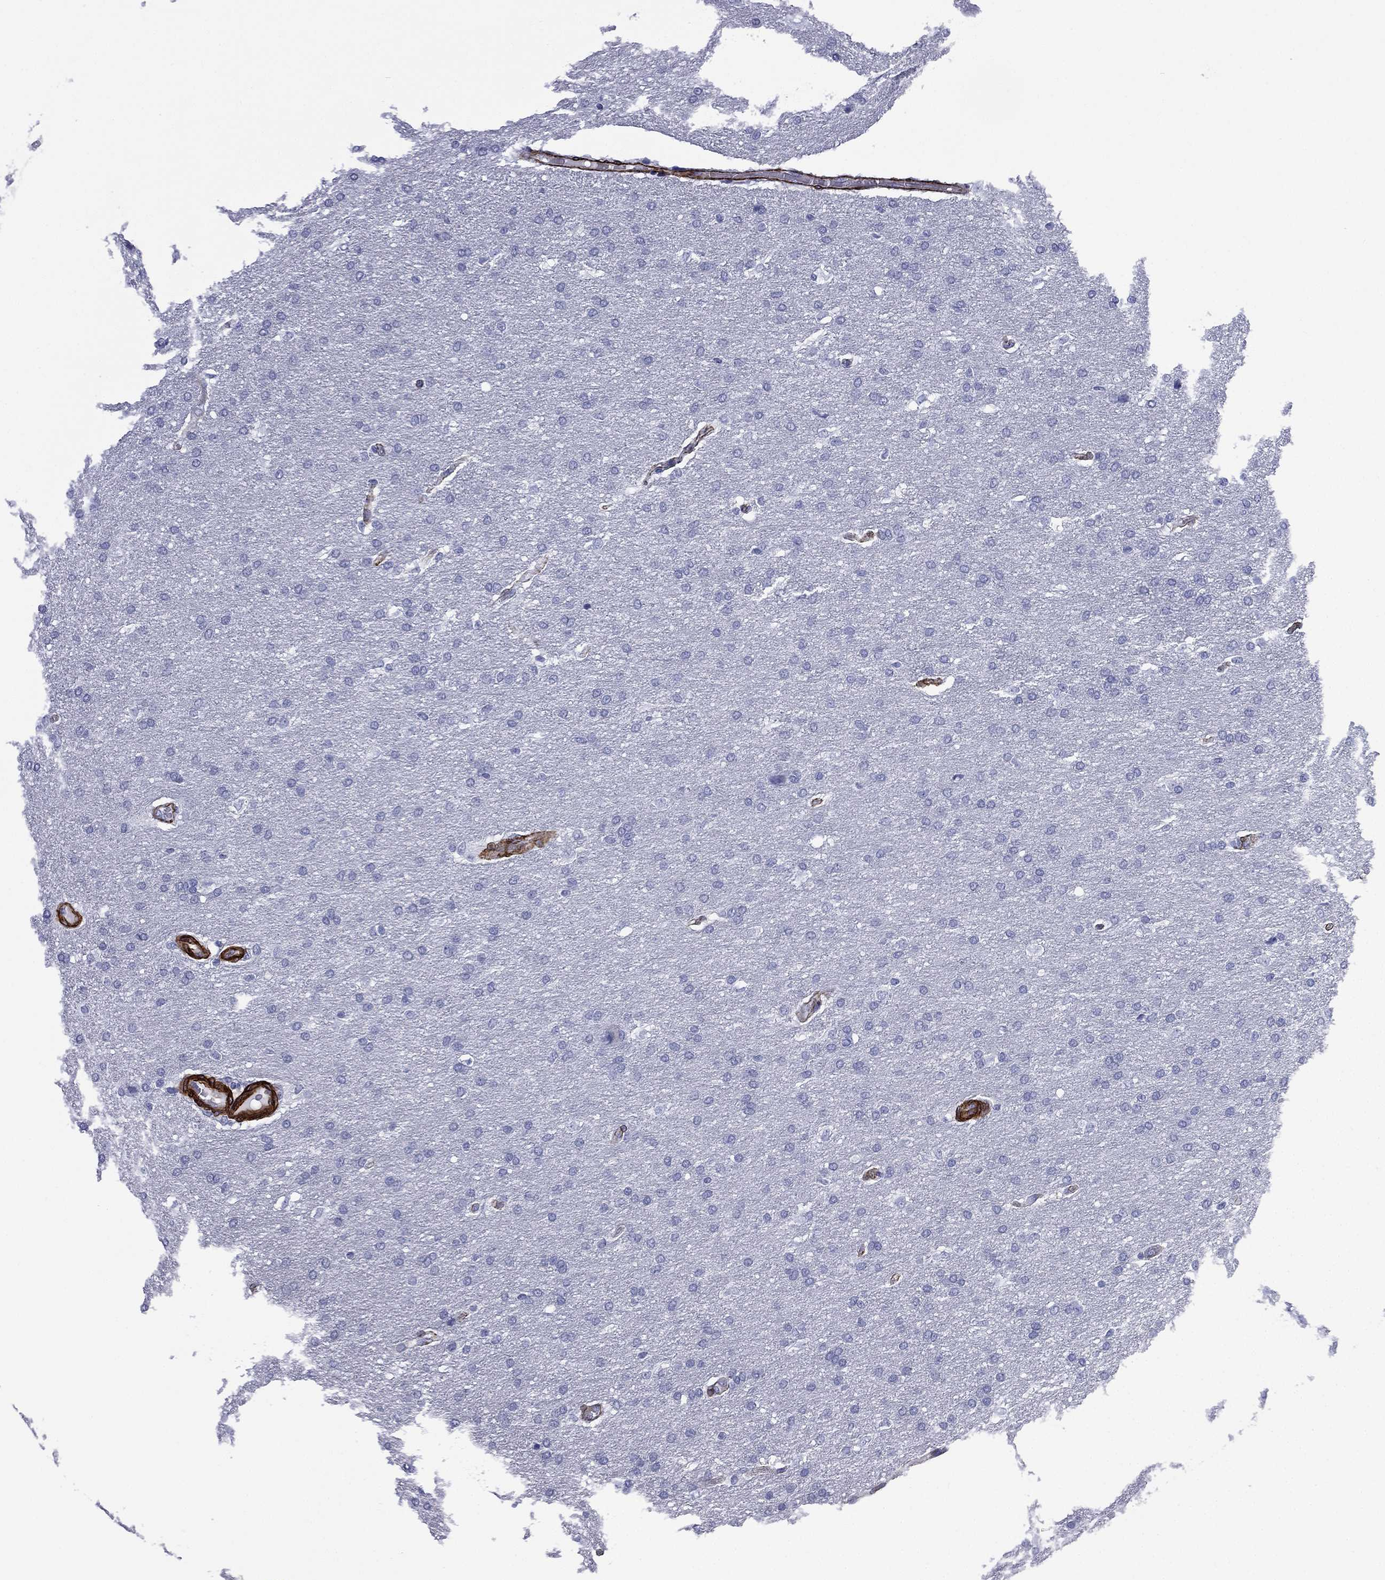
{"staining": {"intensity": "negative", "quantity": "none", "location": "none"}, "tissue": "glioma", "cell_type": "Tumor cells", "image_type": "cancer", "snomed": [{"axis": "morphology", "description": "Glioma, malignant, Low grade"}, {"axis": "topography", "description": "Brain"}], "caption": "An immunohistochemistry (IHC) image of malignant glioma (low-grade) is shown. There is no staining in tumor cells of malignant glioma (low-grade).", "gene": "CAVIN3", "patient": {"sex": "female", "age": 37}}